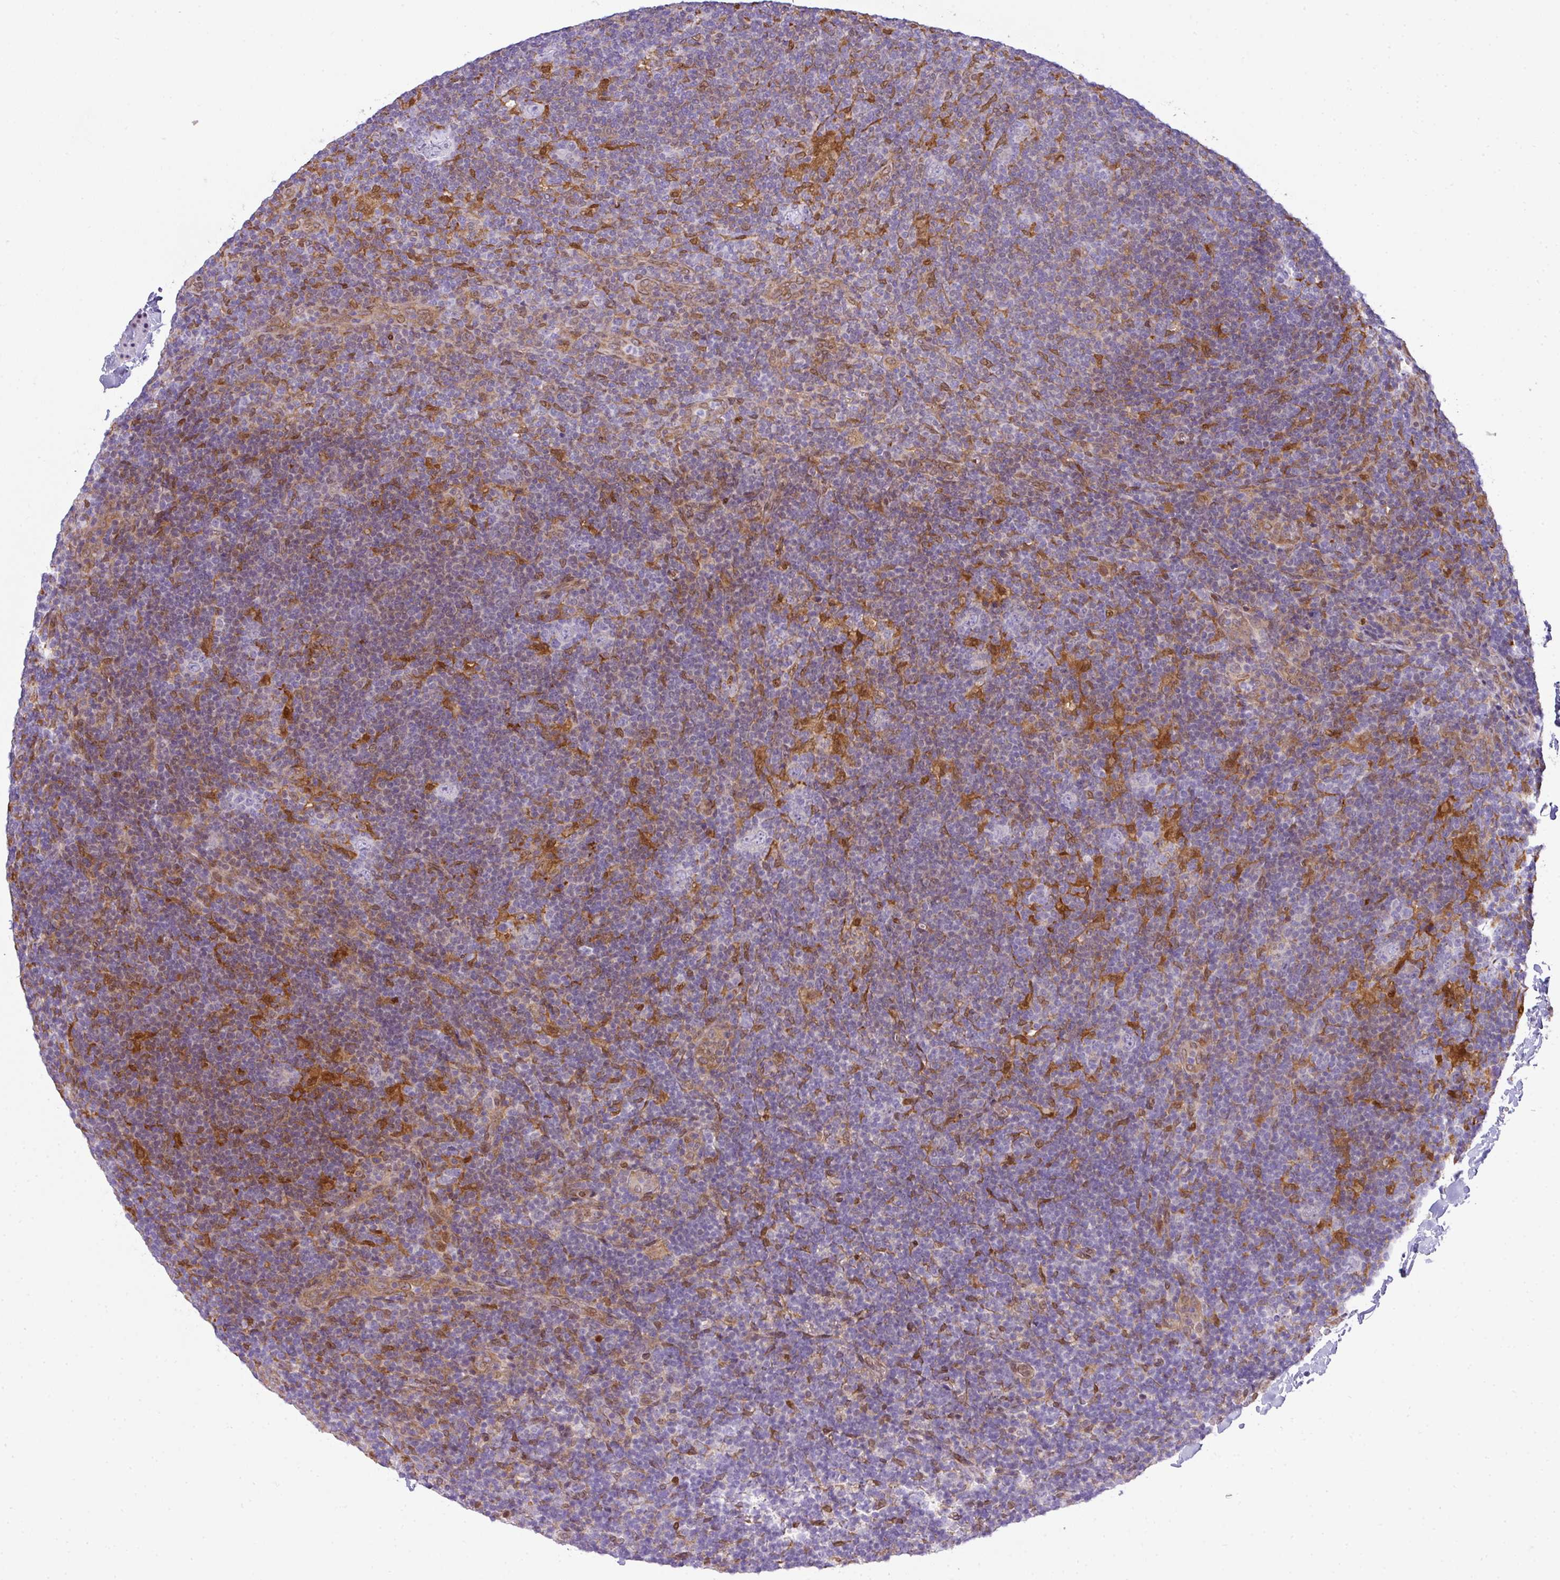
{"staining": {"intensity": "negative", "quantity": "none", "location": "none"}, "tissue": "lymphoma", "cell_type": "Tumor cells", "image_type": "cancer", "snomed": [{"axis": "morphology", "description": "Hodgkin's disease, NOS"}, {"axis": "topography", "description": "Lymph node"}], "caption": "Immunohistochemistry (IHC) of Hodgkin's disease shows no expression in tumor cells.", "gene": "PLK1", "patient": {"sex": "female", "age": 57}}